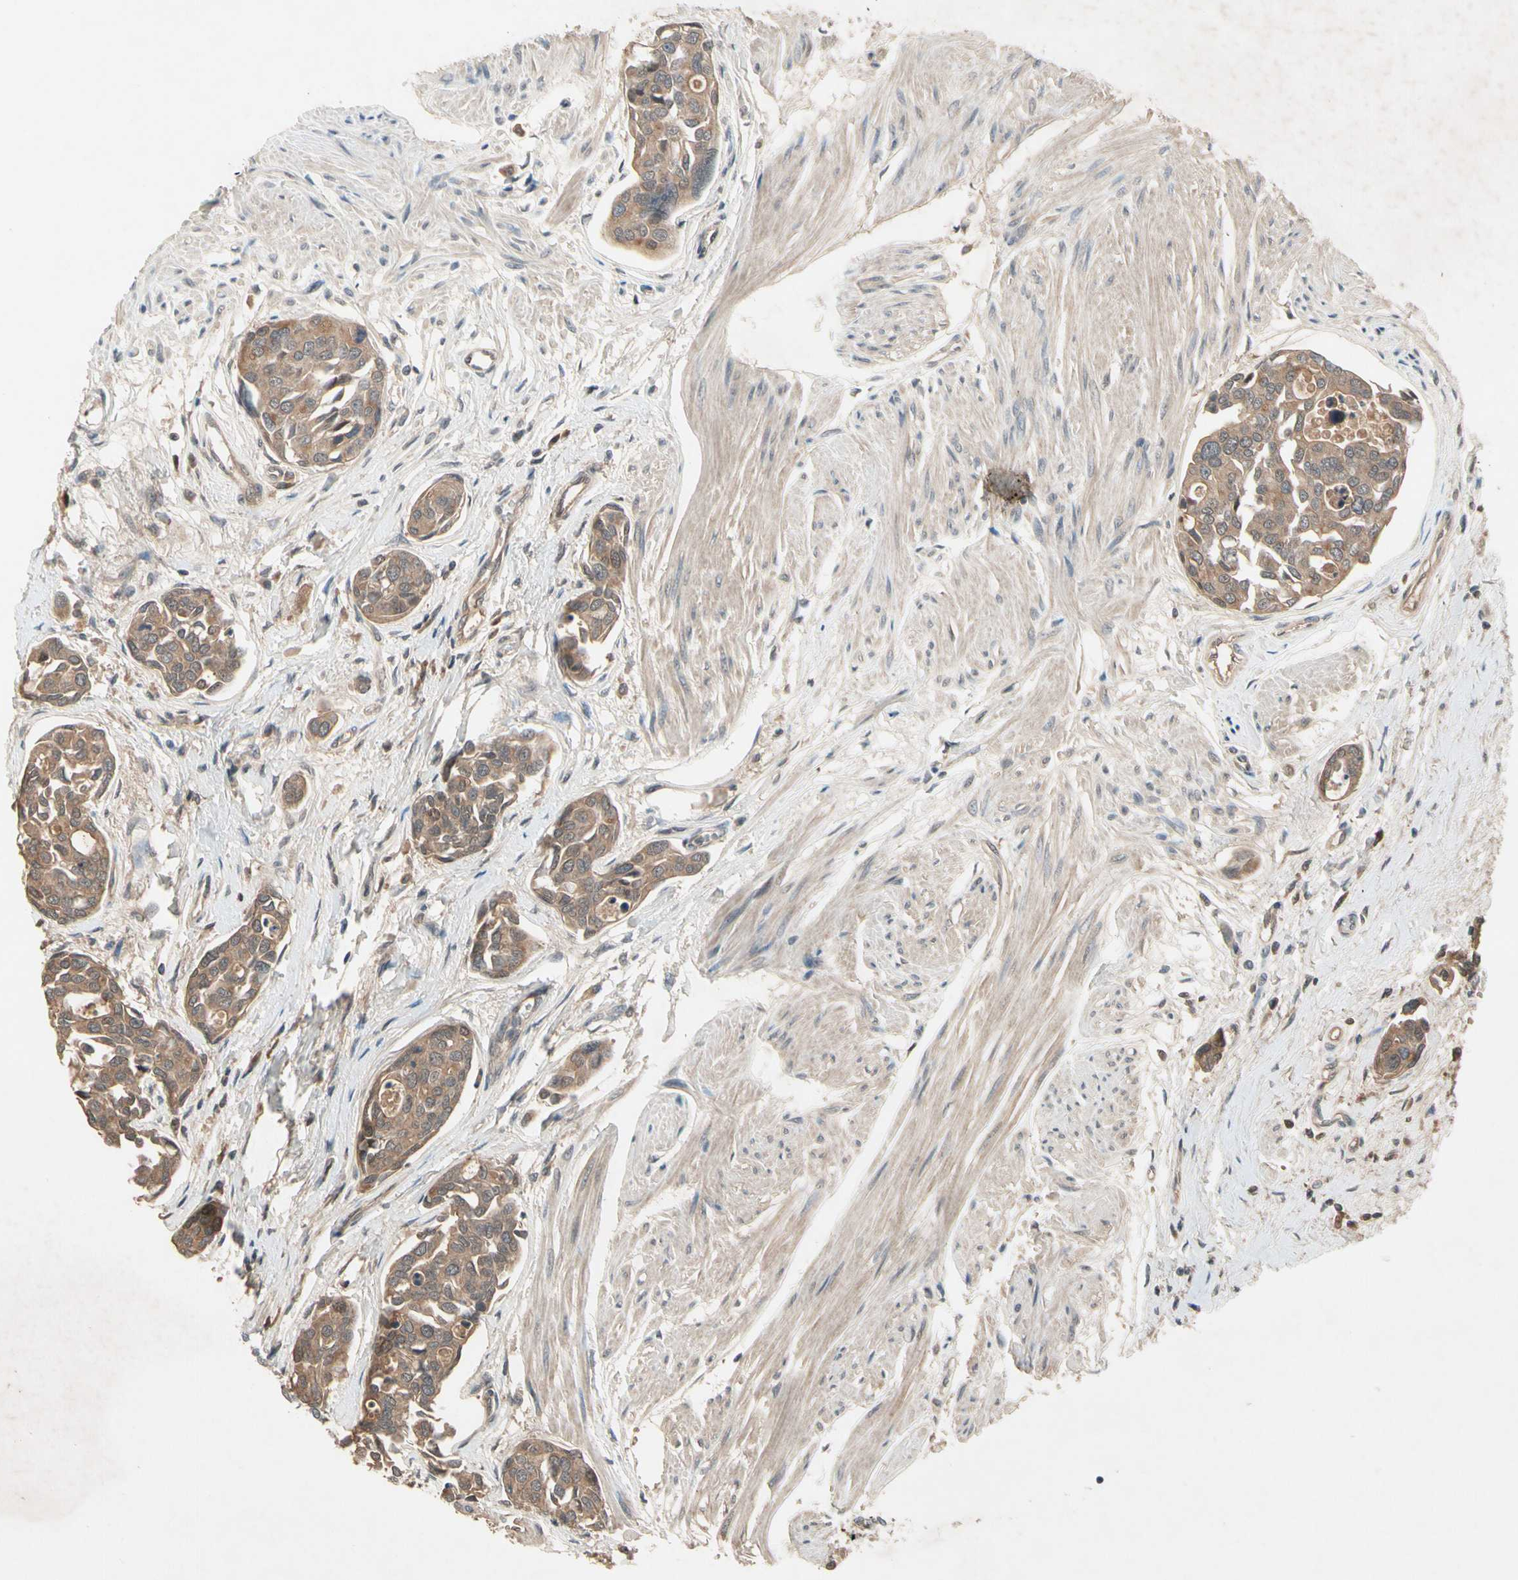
{"staining": {"intensity": "moderate", "quantity": ">75%", "location": "cytoplasmic/membranous"}, "tissue": "urothelial cancer", "cell_type": "Tumor cells", "image_type": "cancer", "snomed": [{"axis": "morphology", "description": "Urothelial carcinoma, High grade"}, {"axis": "topography", "description": "Urinary bladder"}], "caption": "DAB (3,3'-diaminobenzidine) immunohistochemical staining of human urothelial cancer demonstrates moderate cytoplasmic/membranous protein positivity in approximately >75% of tumor cells.", "gene": "NSF", "patient": {"sex": "male", "age": 78}}